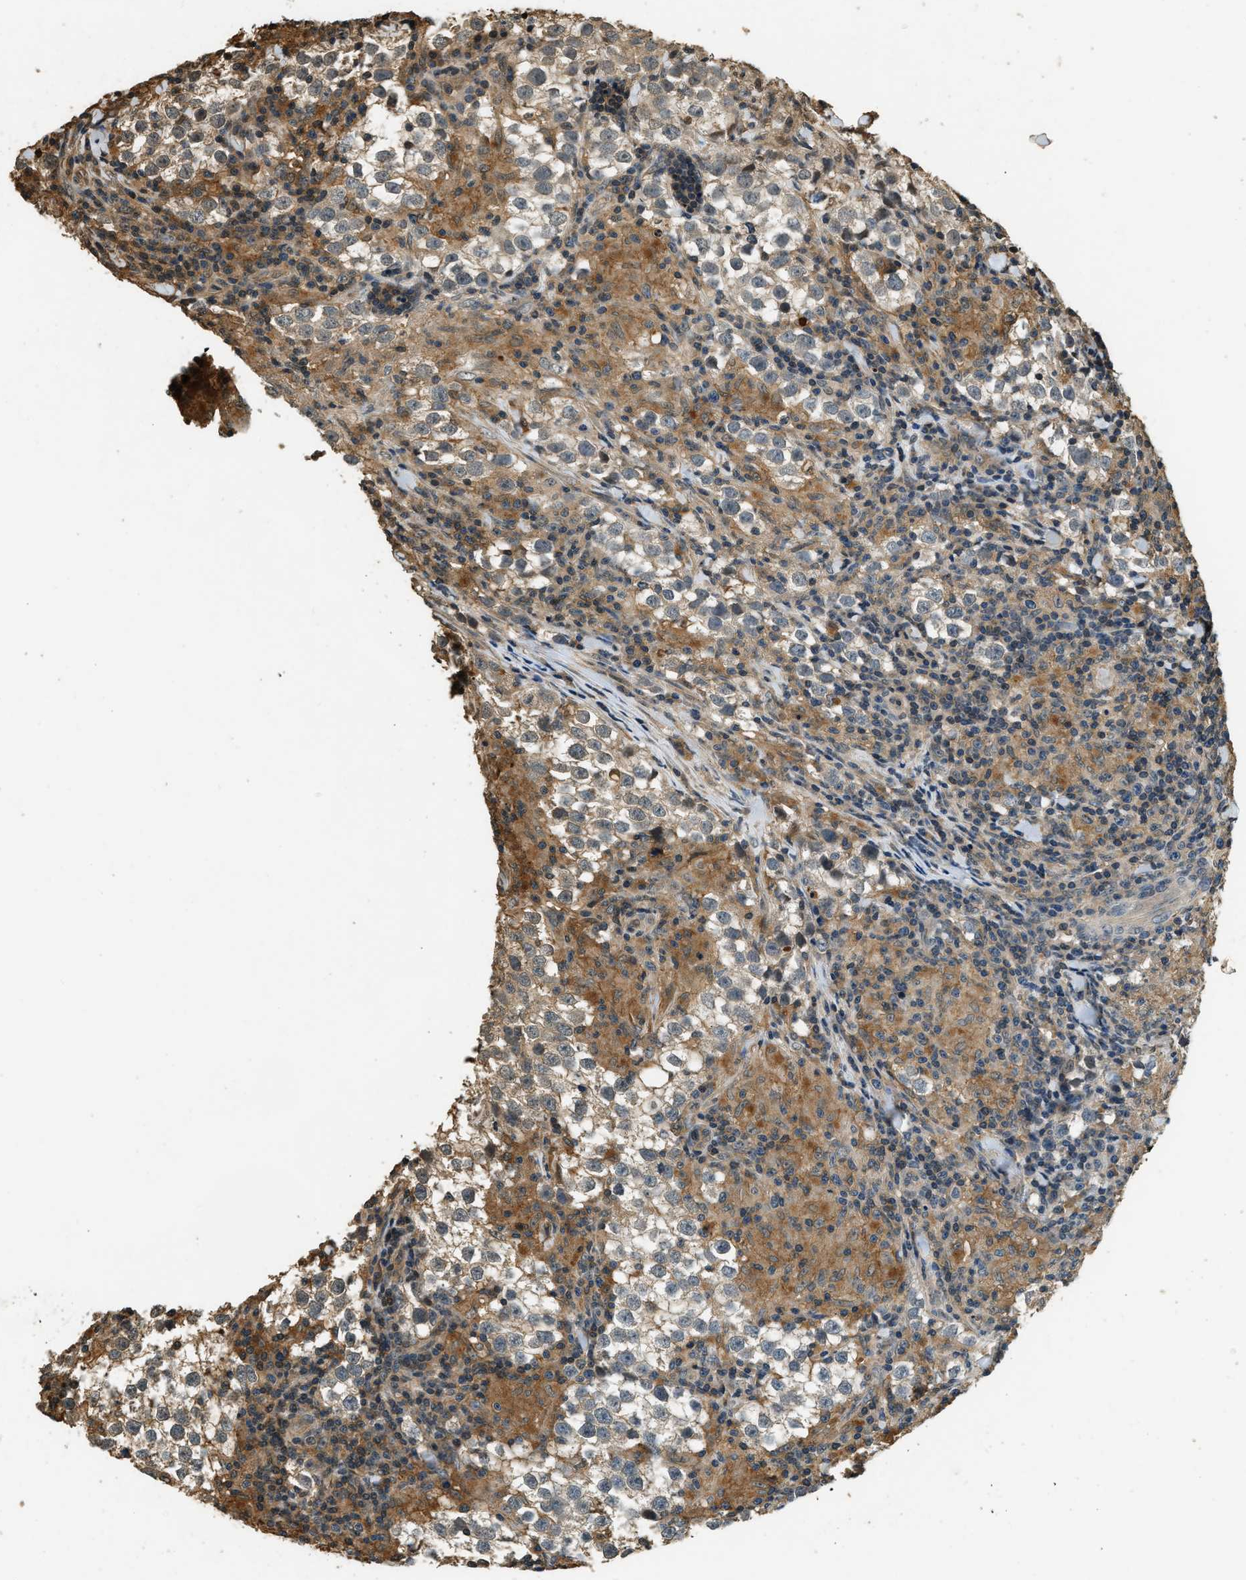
{"staining": {"intensity": "weak", "quantity": "<25%", "location": "cytoplasmic/membranous"}, "tissue": "testis cancer", "cell_type": "Tumor cells", "image_type": "cancer", "snomed": [{"axis": "morphology", "description": "Seminoma, NOS"}, {"axis": "morphology", "description": "Carcinoma, Embryonal, NOS"}, {"axis": "topography", "description": "Testis"}], "caption": "Immunohistochemical staining of testis cancer (seminoma) displays no significant expression in tumor cells.", "gene": "RAP2A", "patient": {"sex": "male", "age": 36}}